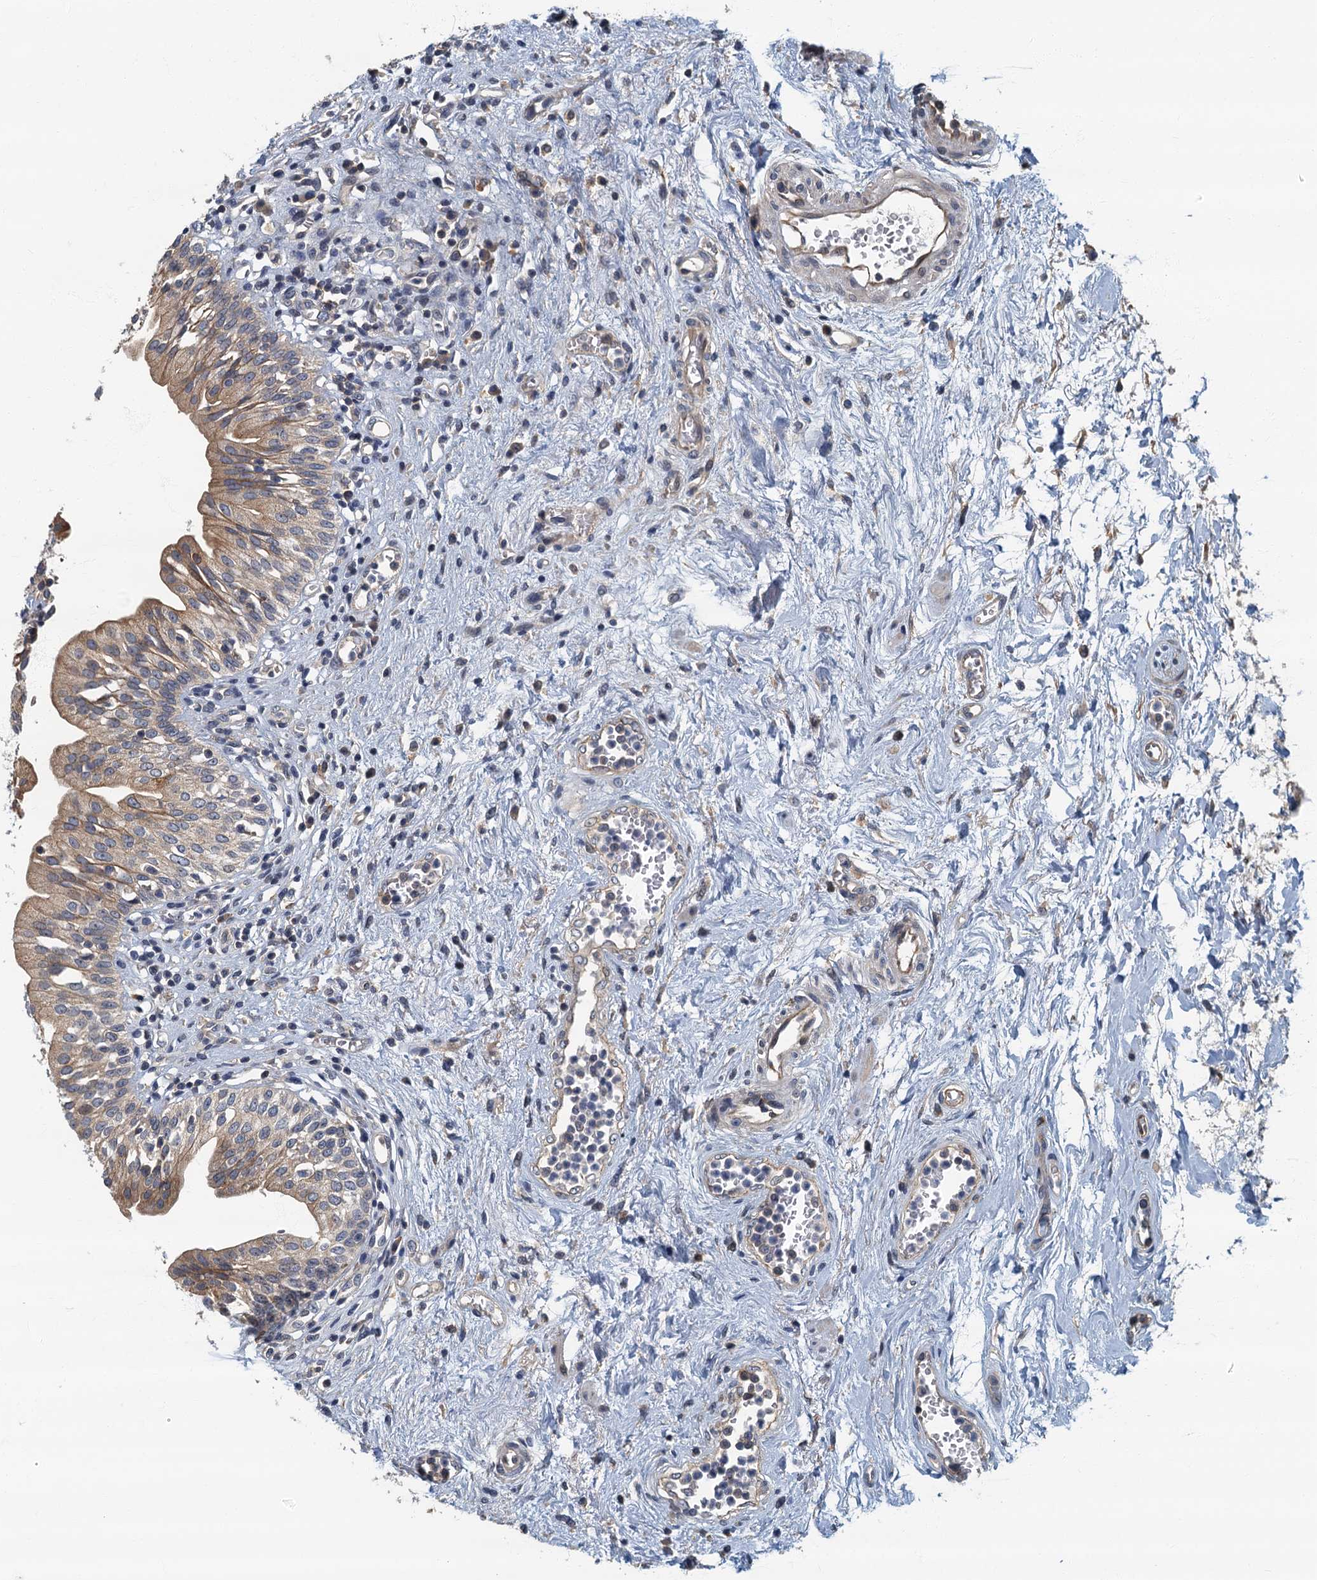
{"staining": {"intensity": "weak", "quantity": ">75%", "location": "cytoplasmic/membranous"}, "tissue": "urinary bladder", "cell_type": "Urothelial cells", "image_type": "normal", "snomed": [{"axis": "morphology", "description": "Normal tissue, NOS"}, {"axis": "morphology", "description": "Inflammation, NOS"}, {"axis": "topography", "description": "Urinary bladder"}], "caption": "Immunohistochemical staining of benign urinary bladder exhibits weak cytoplasmic/membranous protein expression in approximately >75% of urothelial cells.", "gene": "CKAP2L", "patient": {"sex": "male", "age": 63}}